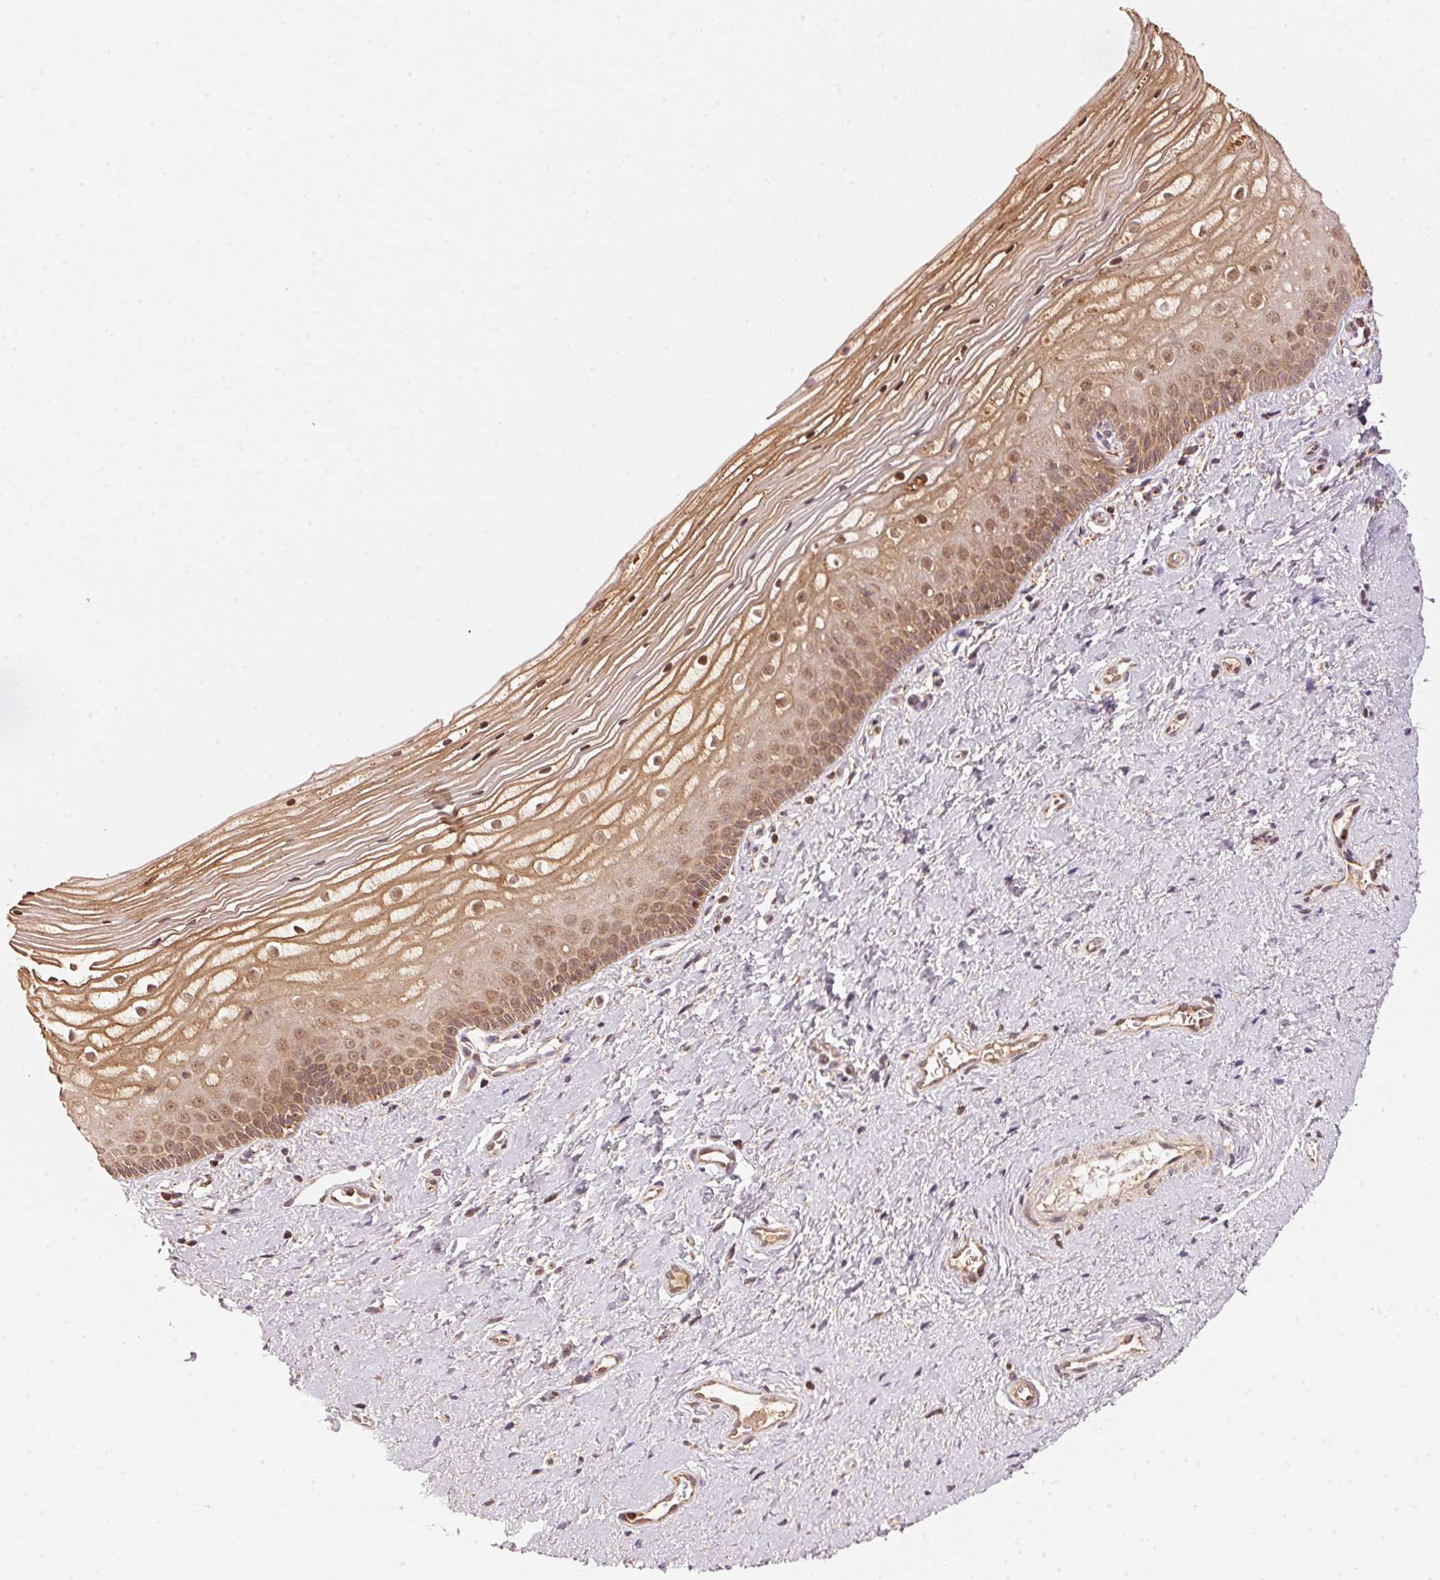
{"staining": {"intensity": "moderate", "quantity": ">75%", "location": "cytoplasmic/membranous,nuclear"}, "tissue": "vagina", "cell_type": "Squamous epithelial cells", "image_type": "normal", "snomed": [{"axis": "morphology", "description": "Normal tissue, NOS"}, {"axis": "topography", "description": "Vagina"}], "caption": "Protein expression by IHC demonstrates moderate cytoplasmic/membranous,nuclear positivity in about >75% of squamous epithelial cells in normal vagina.", "gene": "ARHGAP6", "patient": {"sex": "female", "age": 39}}